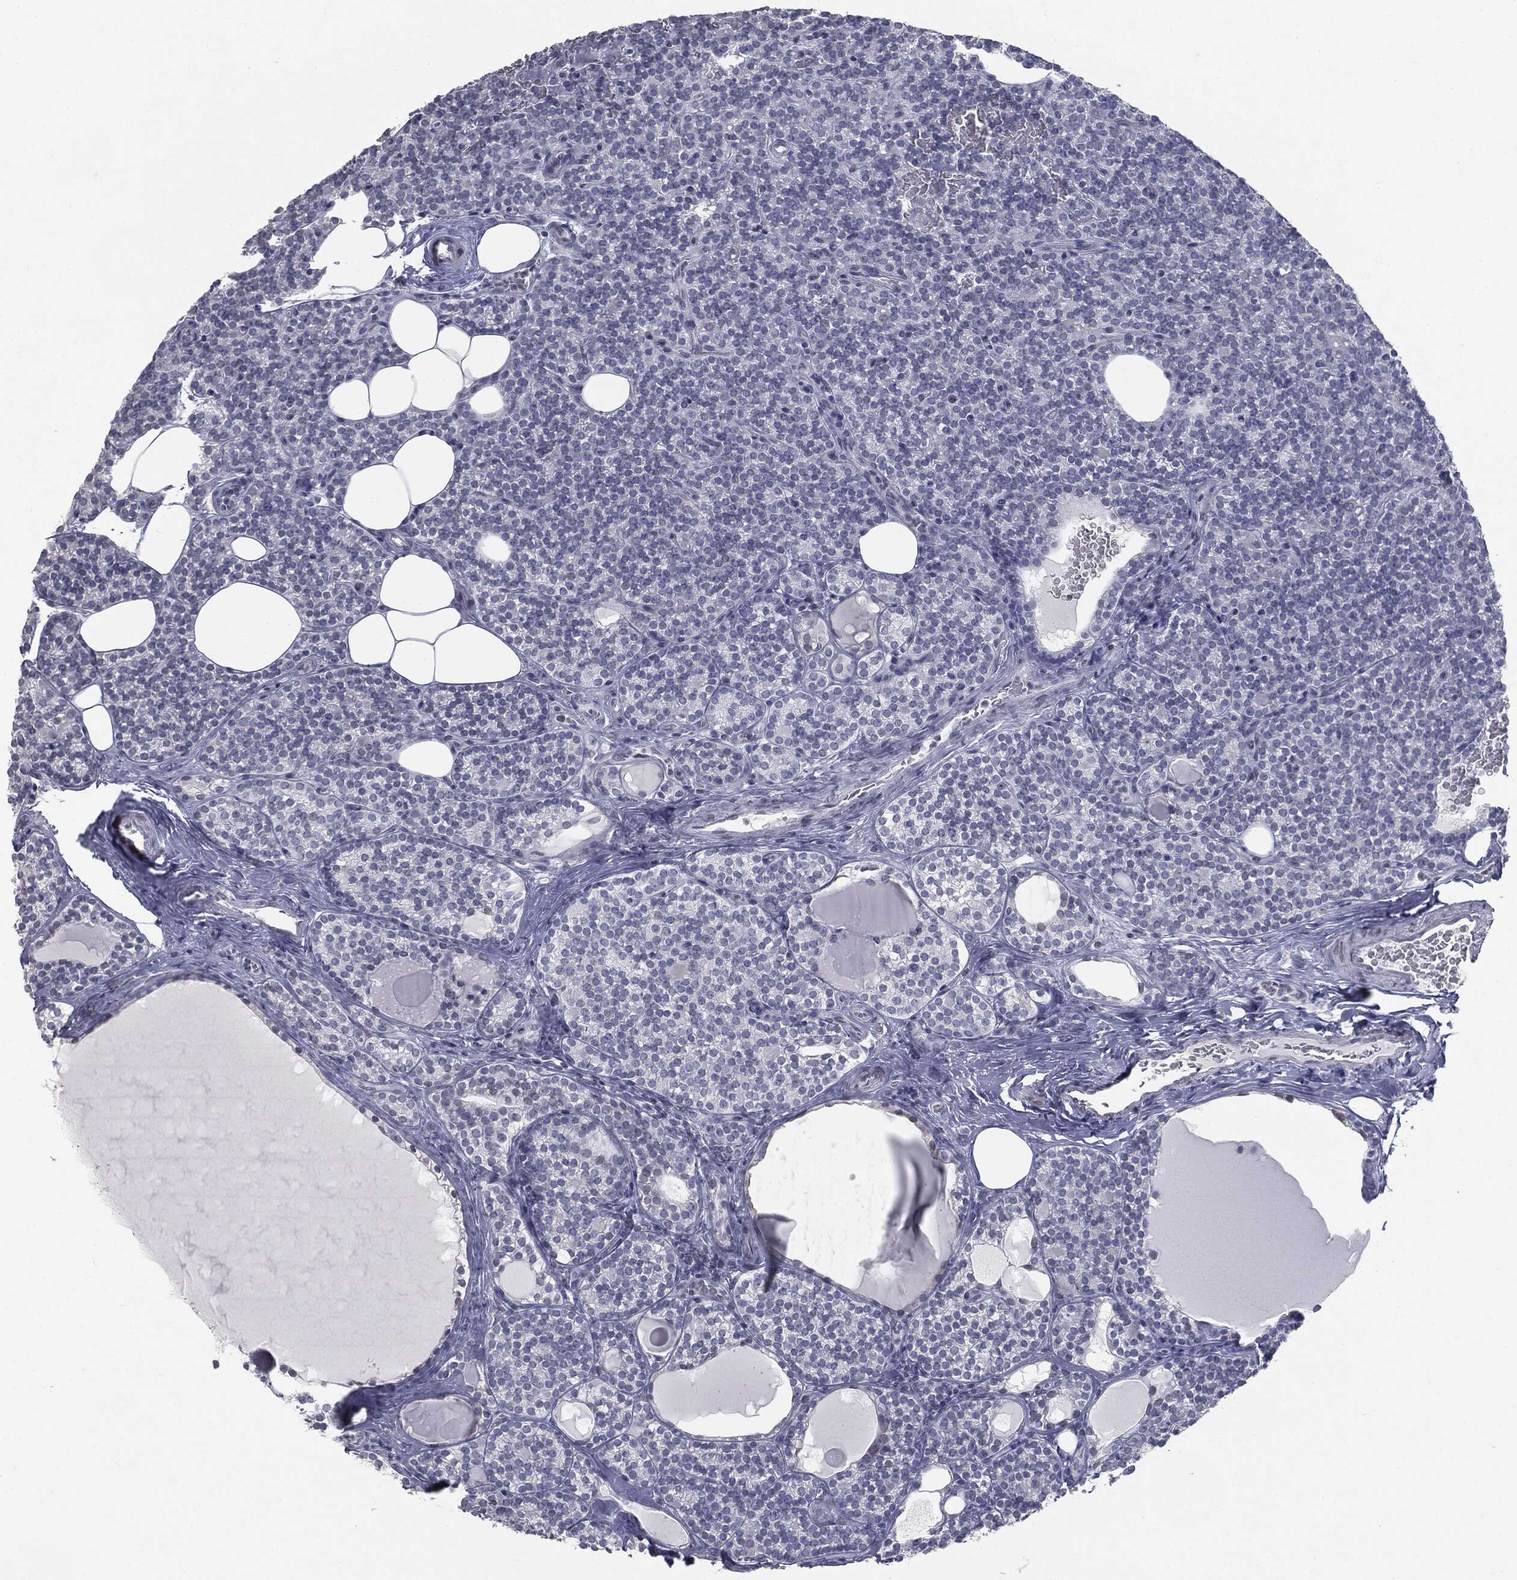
{"staining": {"intensity": "negative", "quantity": "none", "location": "none"}, "tissue": "parathyroid gland", "cell_type": "Glandular cells", "image_type": "normal", "snomed": [{"axis": "morphology", "description": "Normal tissue, NOS"}, {"axis": "topography", "description": "Parathyroid gland"}], "caption": "Glandular cells show no significant staining in normal parathyroid gland.", "gene": "ALDOB", "patient": {"sex": "female", "age": 63}}